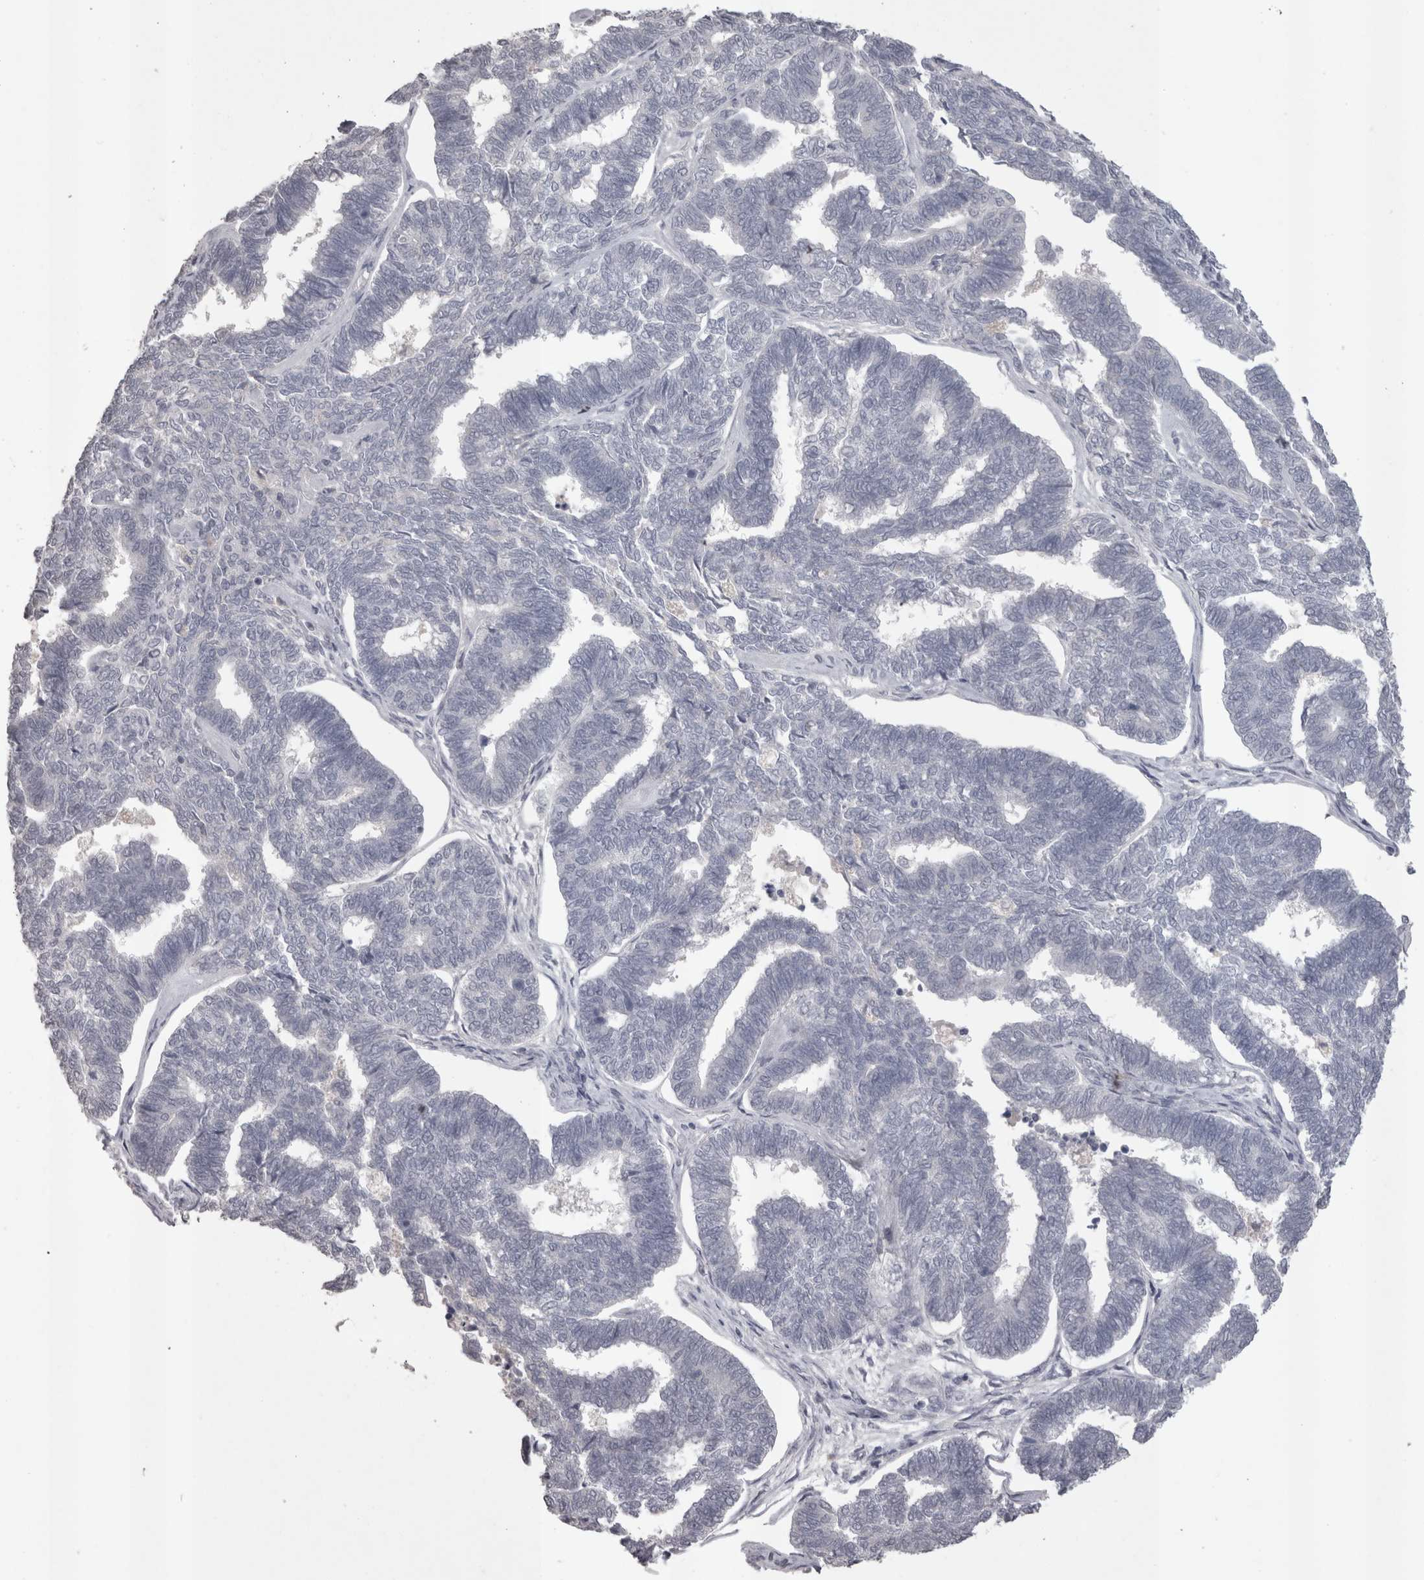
{"staining": {"intensity": "negative", "quantity": "none", "location": "none"}, "tissue": "endometrial cancer", "cell_type": "Tumor cells", "image_type": "cancer", "snomed": [{"axis": "morphology", "description": "Adenocarcinoma, NOS"}, {"axis": "topography", "description": "Endometrium"}], "caption": "A high-resolution image shows immunohistochemistry (IHC) staining of adenocarcinoma (endometrial), which displays no significant staining in tumor cells.", "gene": "LAX1", "patient": {"sex": "female", "age": 70}}